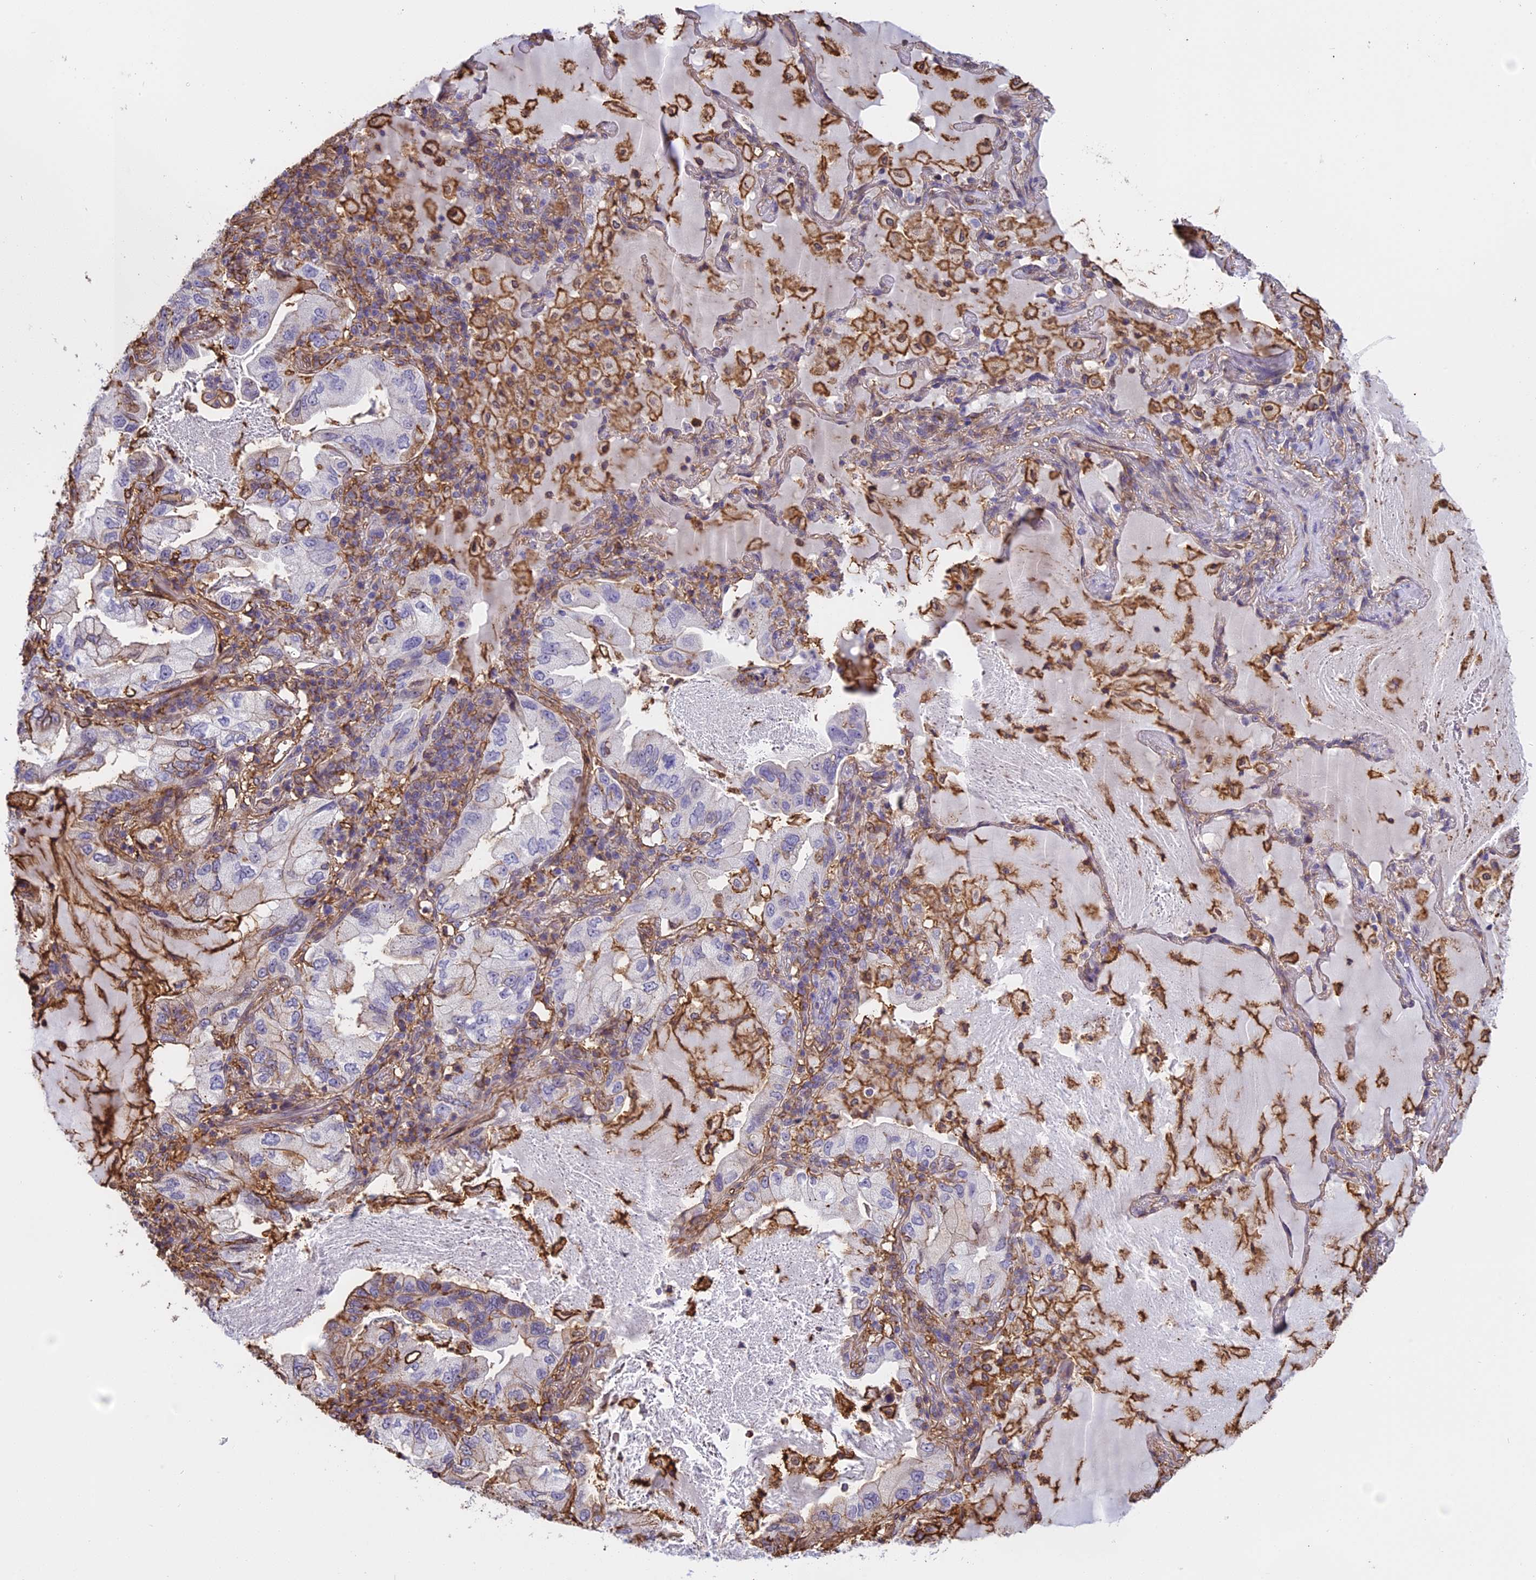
{"staining": {"intensity": "negative", "quantity": "none", "location": "none"}, "tissue": "lung cancer", "cell_type": "Tumor cells", "image_type": "cancer", "snomed": [{"axis": "morphology", "description": "Adenocarcinoma, NOS"}, {"axis": "topography", "description": "Lung"}], "caption": "An immunohistochemistry (IHC) image of lung adenocarcinoma is shown. There is no staining in tumor cells of lung adenocarcinoma.", "gene": "TMEM255B", "patient": {"sex": "female", "age": 69}}